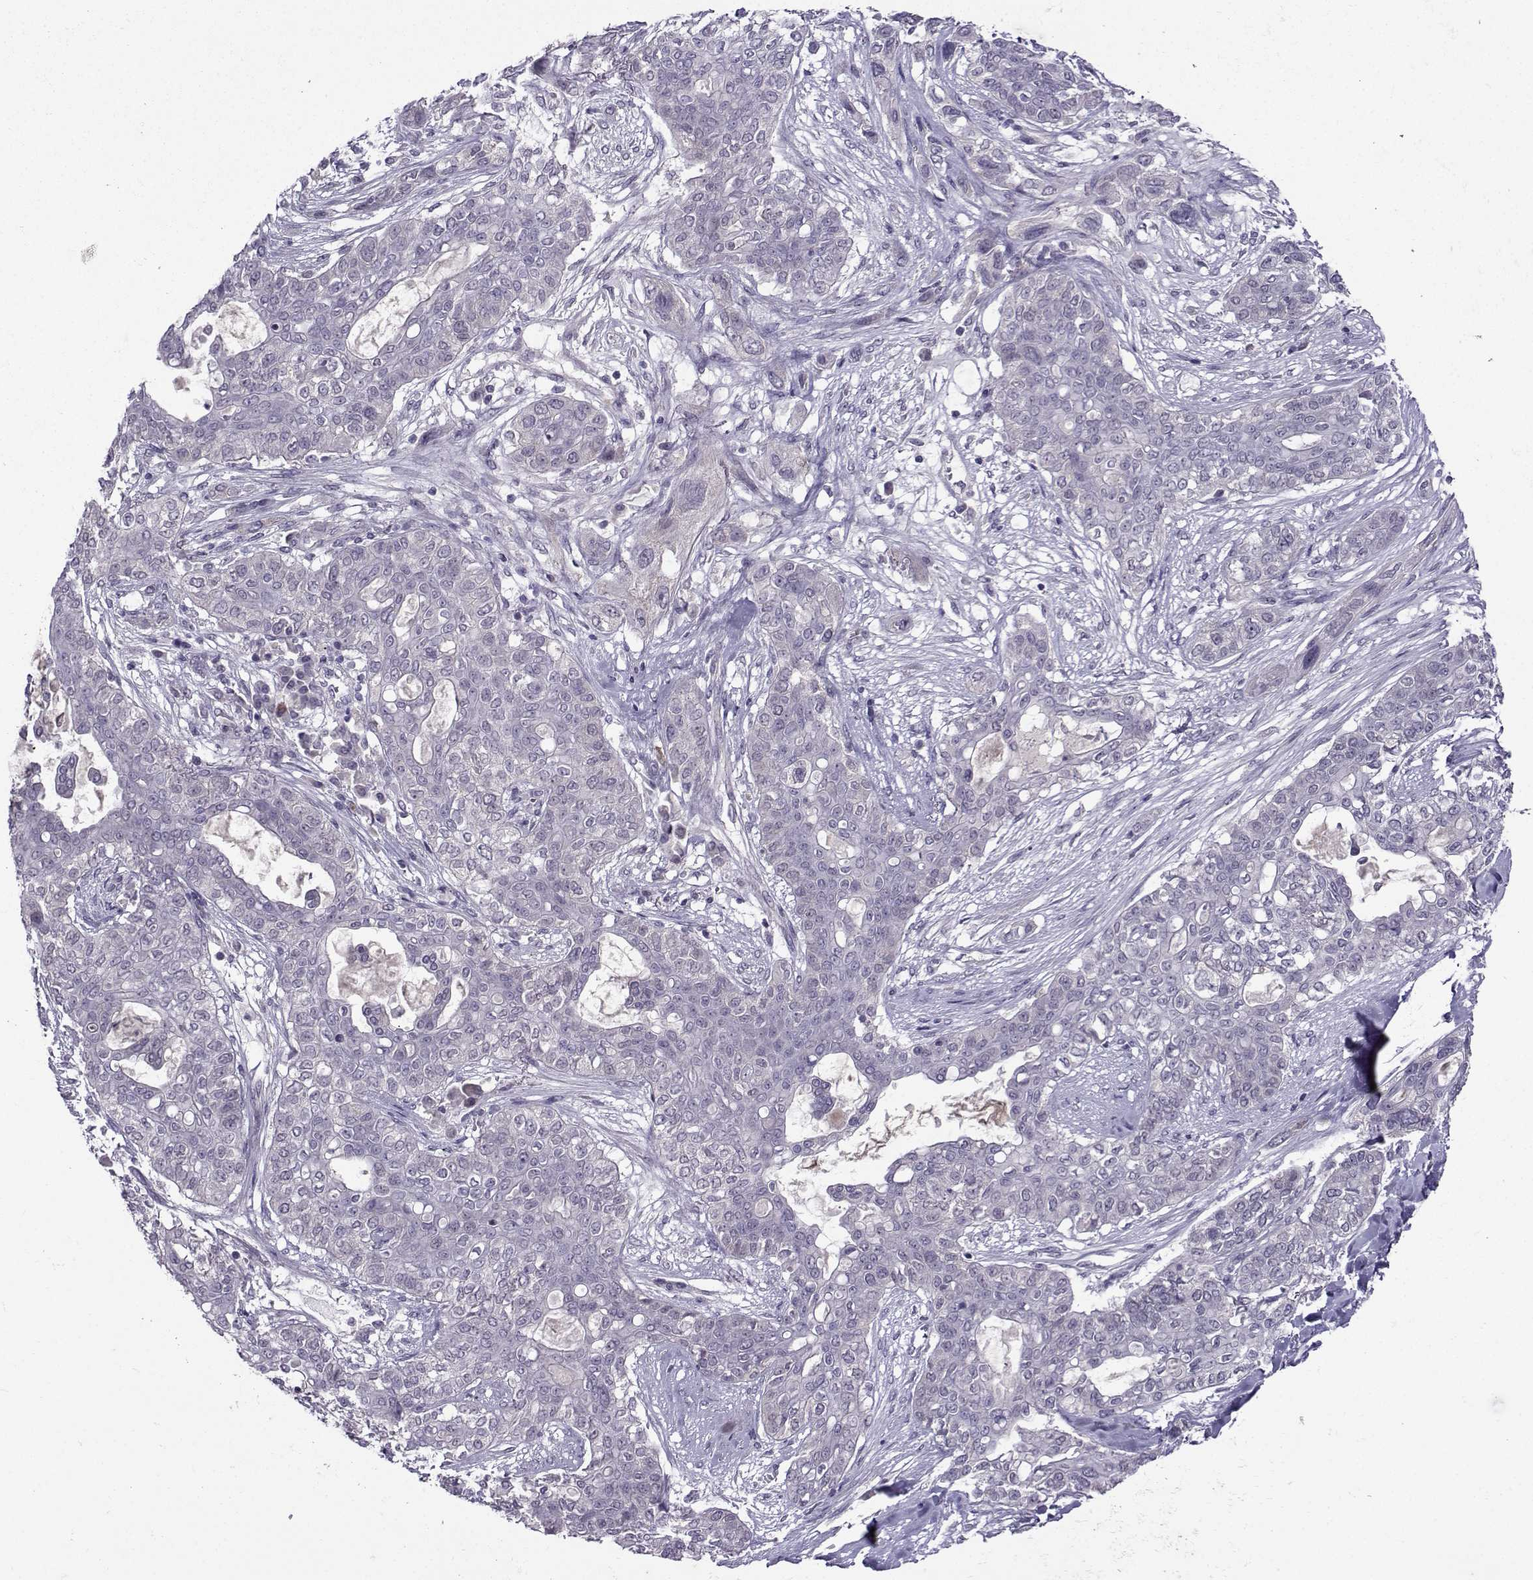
{"staining": {"intensity": "negative", "quantity": "none", "location": "none"}, "tissue": "lung cancer", "cell_type": "Tumor cells", "image_type": "cancer", "snomed": [{"axis": "morphology", "description": "Squamous cell carcinoma, NOS"}, {"axis": "topography", "description": "Lung"}], "caption": "A histopathology image of squamous cell carcinoma (lung) stained for a protein exhibits no brown staining in tumor cells.", "gene": "DDX20", "patient": {"sex": "female", "age": 70}}